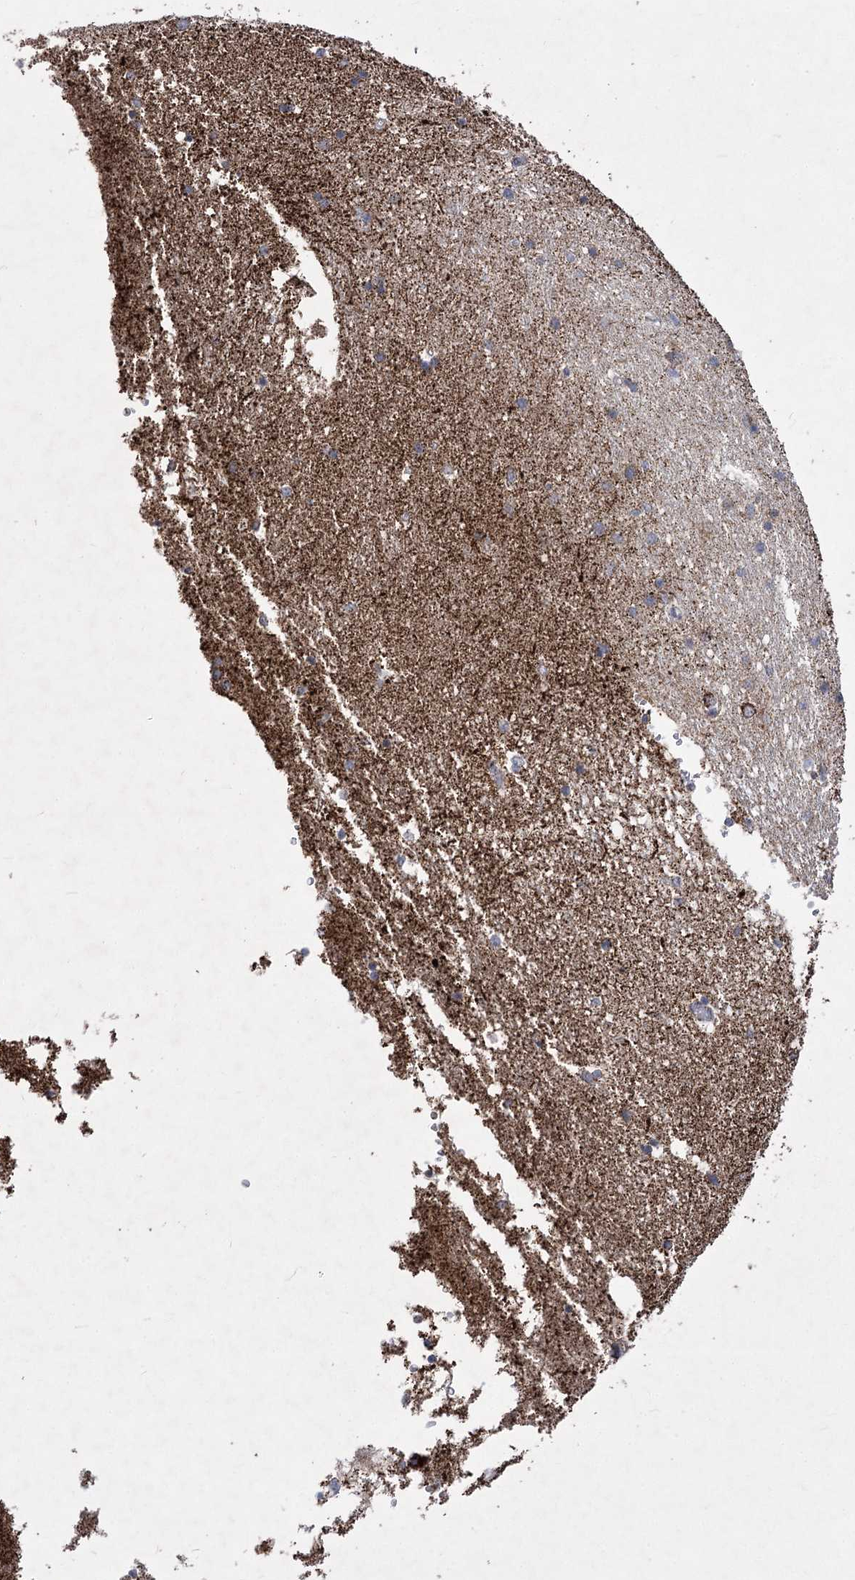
{"staining": {"intensity": "weak", "quantity": "<25%", "location": "cytoplasmic/membranous"}, "tissue": "hippocampus", "cell_type": "Glial cells", "image_type": "normal", "snomed": [{"axis": "morphology", "description": "Normal tissue, NOS"}, {"axis": "topography", "description": "Hippocampus"}], "caption": "DAB (3,3'-diaminobenzidine) immunohistochemical staining of unremarkable hippocampus exhibits no significant staining in glial cells. (Brightfield microscopy of DAB immunohistochemistry at high magnification).", "gene": "PDHB", "patient": {"sex": "male", "age": 45}}